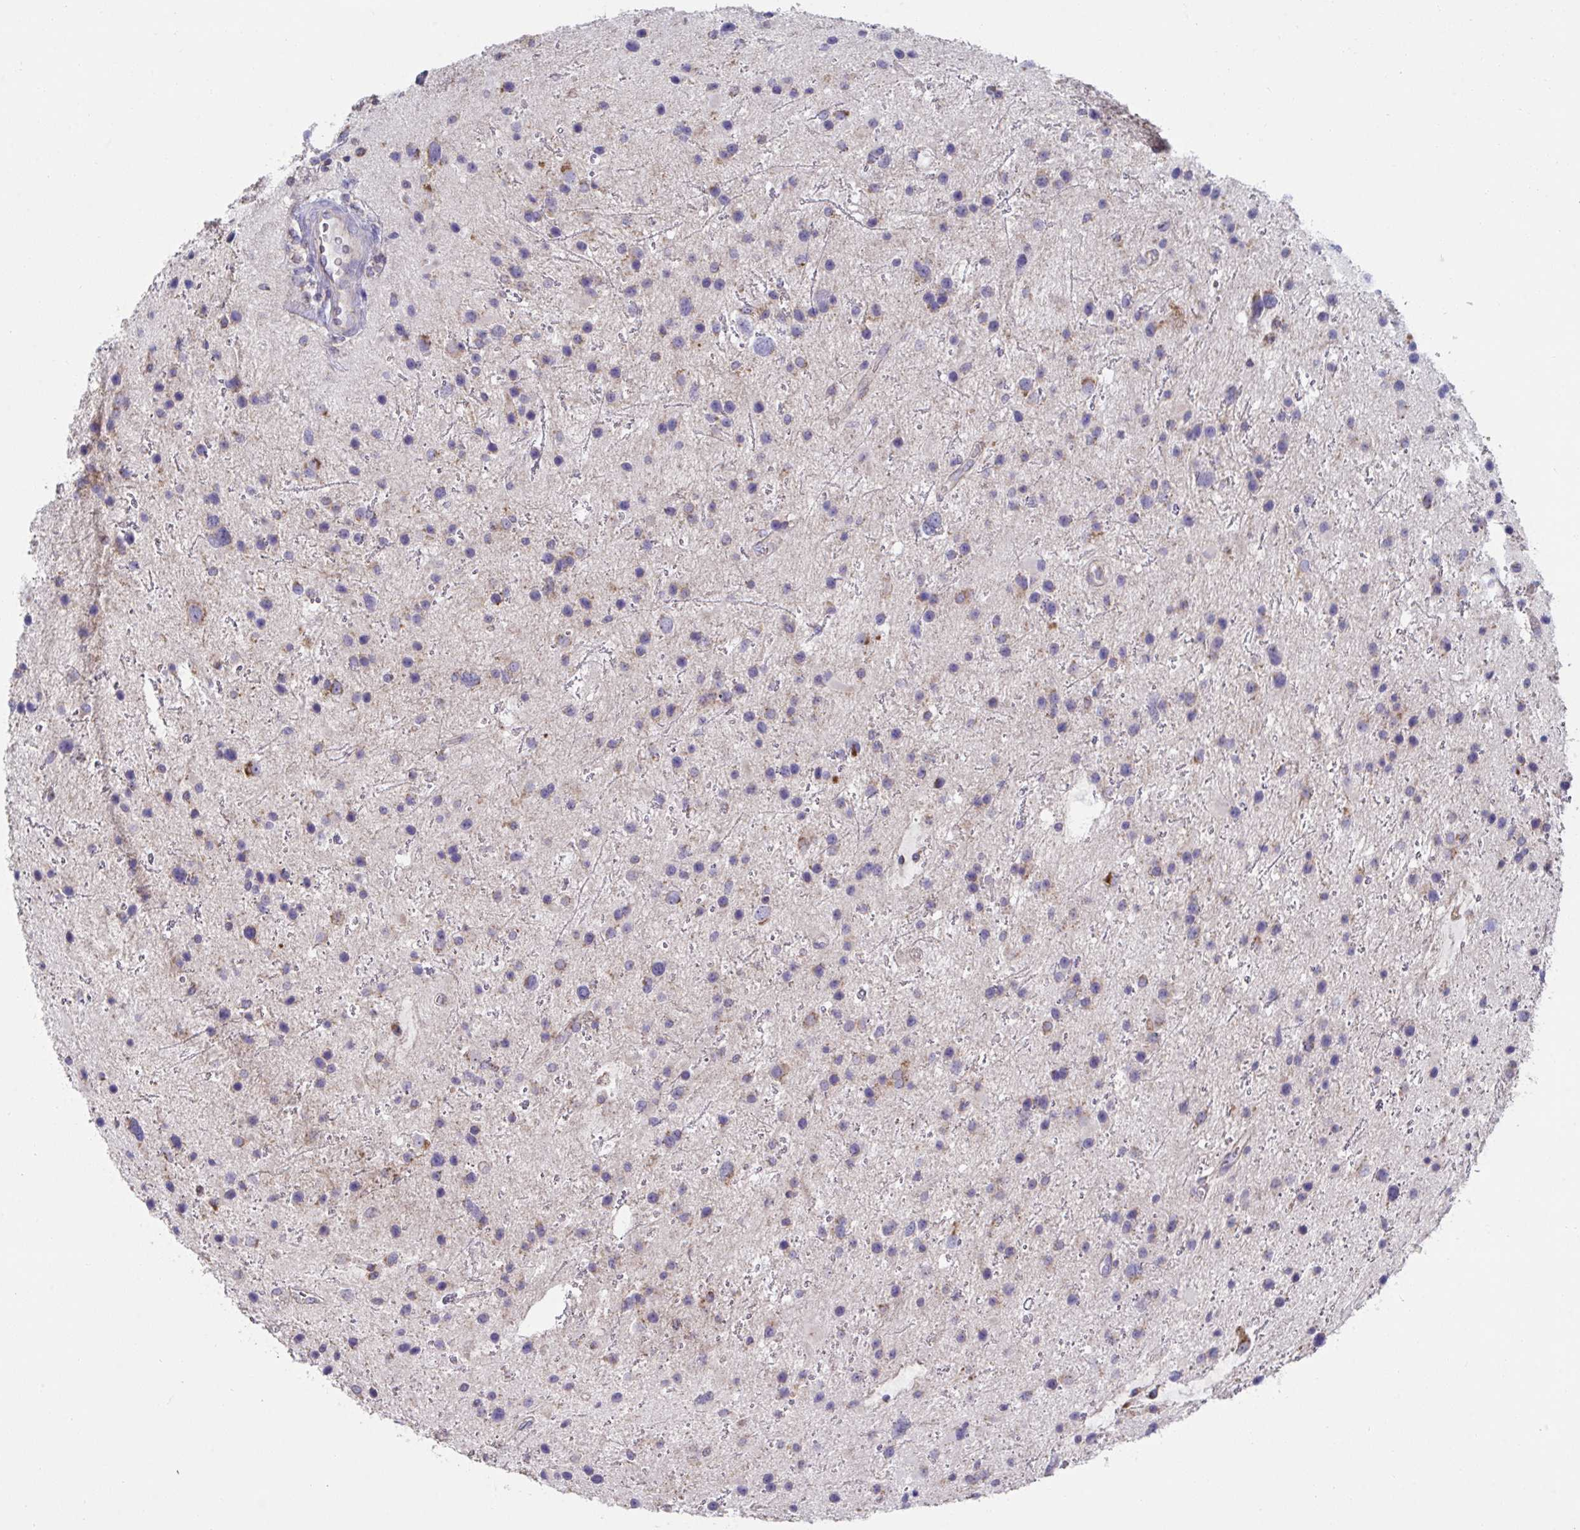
{"staining": {"intensity": "moderate", "quantity": "<25%", "location": "cytoplasmic/membranous"}, "tissue": "glioma", "cell_type": "Tumor cells", "image_type": "cancer", "snomed": [{"axis": "morphology", "description": "Glioma, malignant, Low grade"}, {"axis": "topography", "description": "Brain"}], "caption": "Immunohistochemistry of malignant low-grade glioma shows low levels of moderate cytoplasmic/membranous positivity in approximately <25% of tumor cells.", "gene": "NDUFA7", "patient": {"sex": "female", "age": 32}}